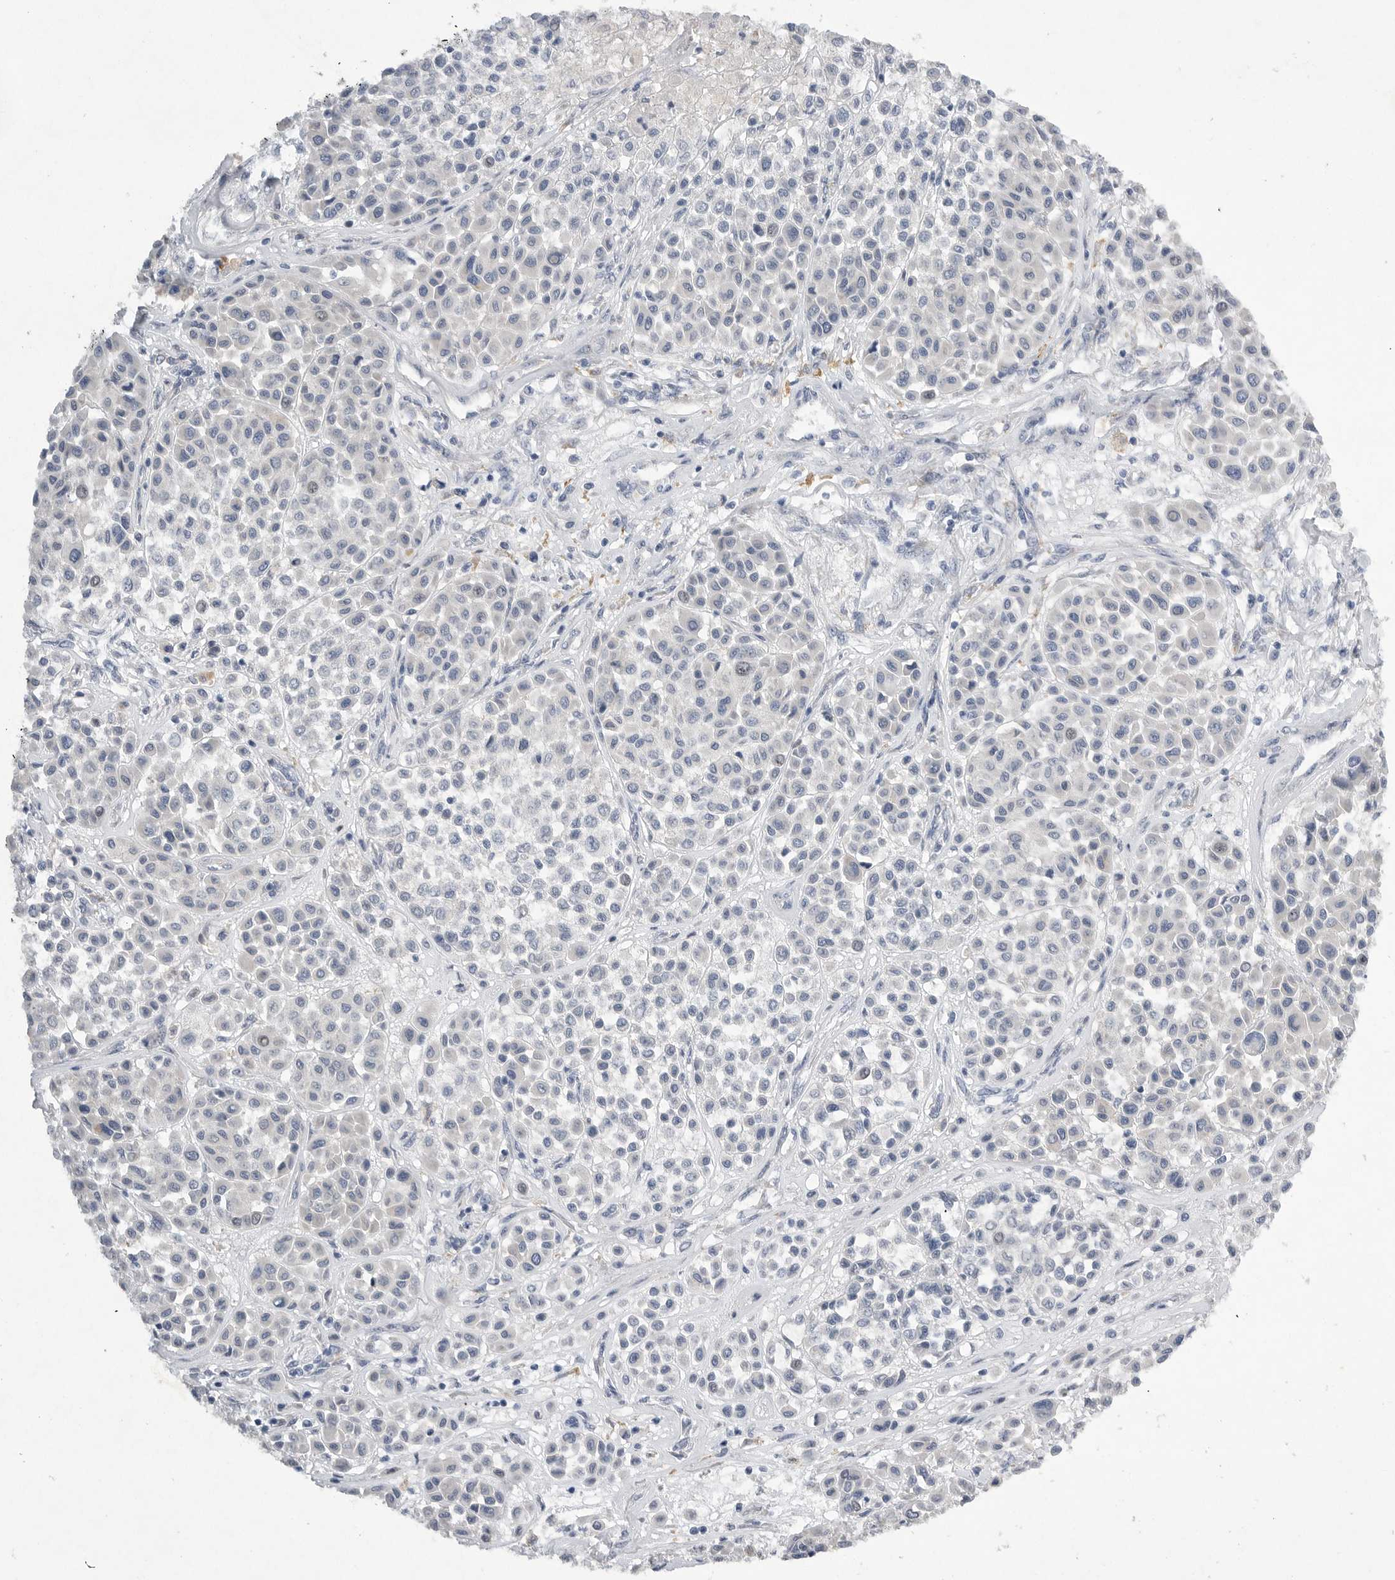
{"staining": {"intensity": "negative", "quantity": "none", "location": "none"}, "tissue": "melanoma", "cell_type": "Tumor cells", "image_type": "cancer", "snomed": [{"axis": "morphology", "description": "Malignant melanoma, Metastatic site"}, {"axis": "topography", "description": "Soft tissue"}], "caption": "The micrograph exhibits no significant expression in tumor cells of malignant melanoma (metastatic site). (Brightfield microscopy of DAB (3,3'-diaminobenzidine) immunohistochemistry (IHC) at high magnification).", "gene": "EDEM3", "patient": {"sex": "male", "age": 41}}